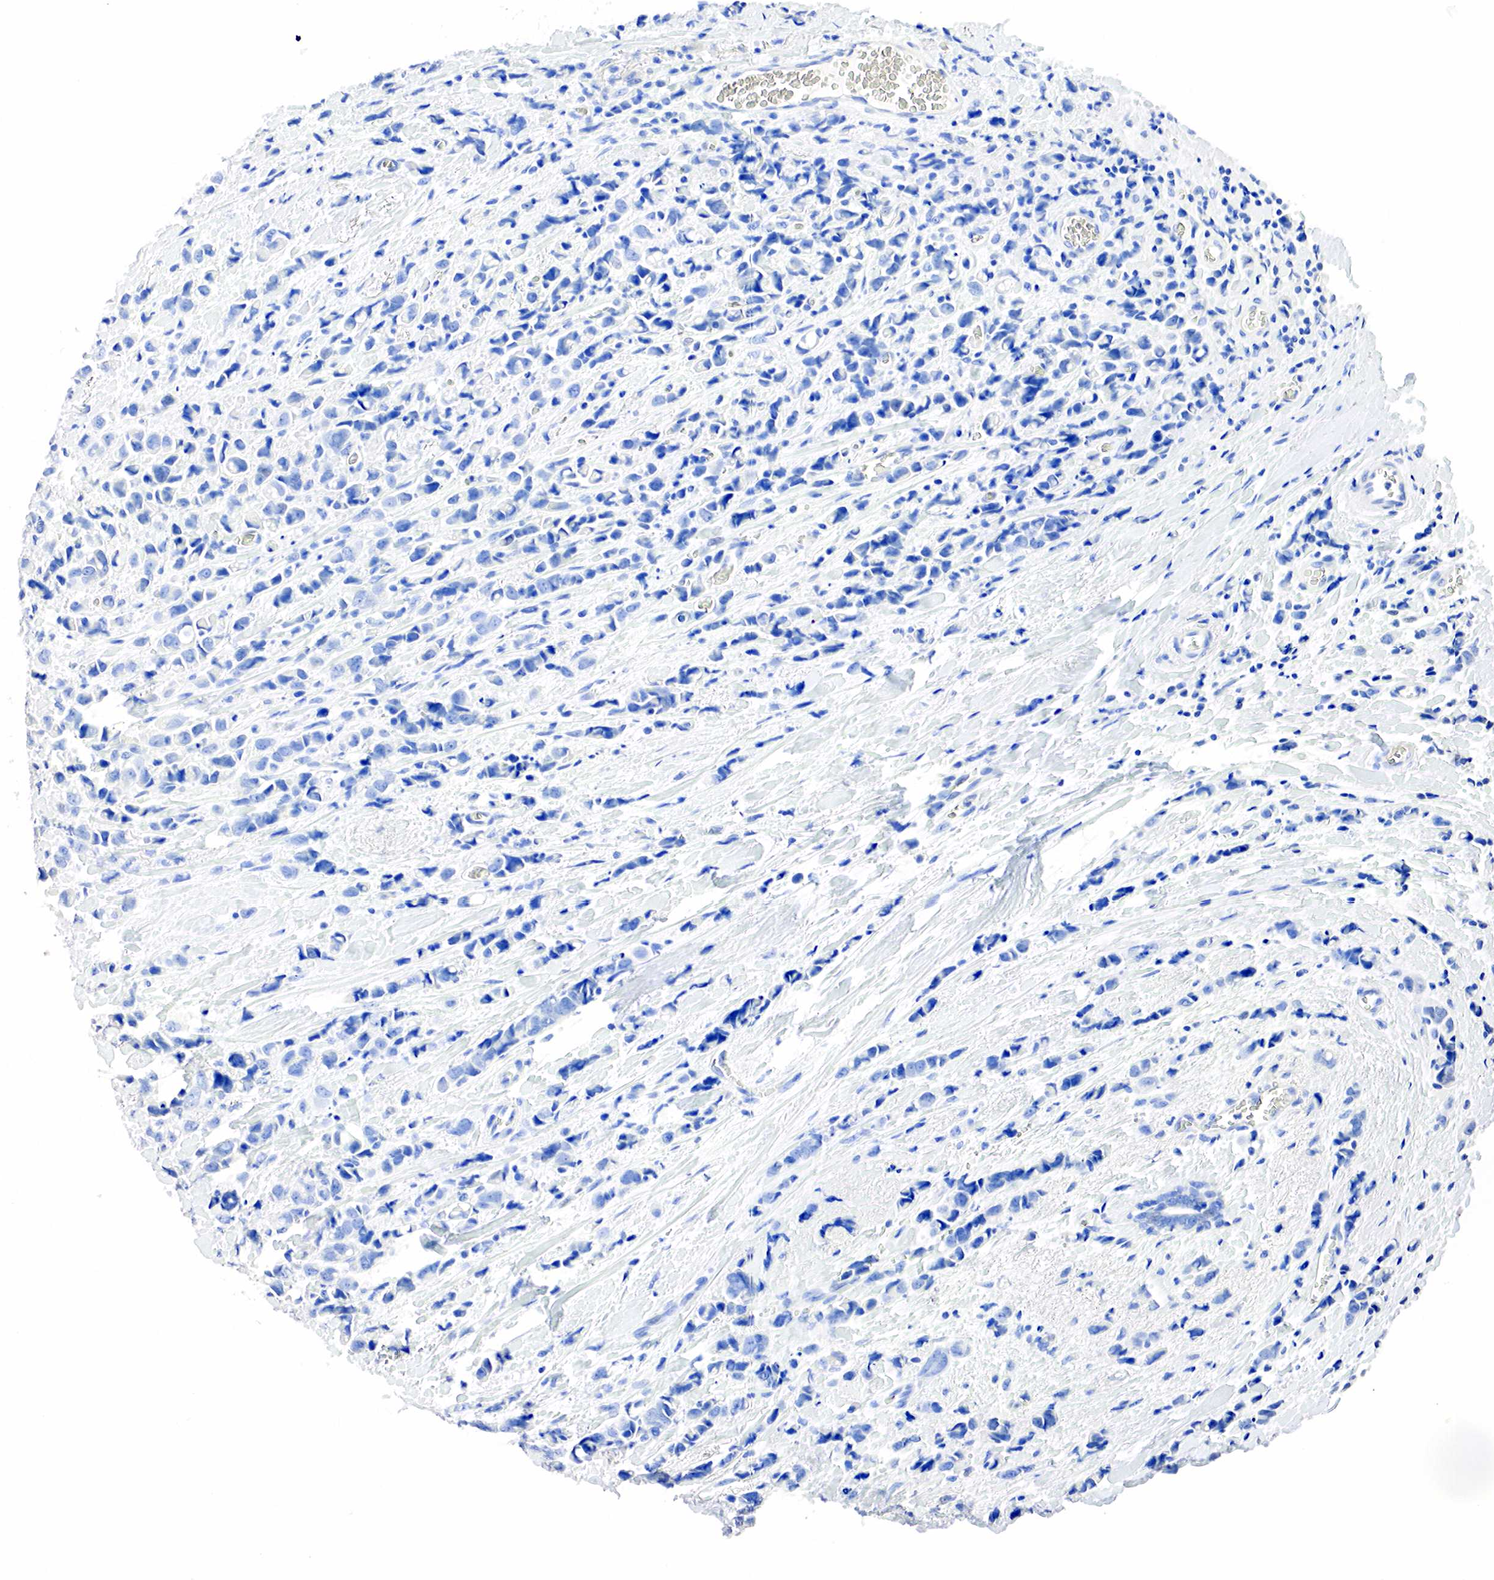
{"staining": {"intensity": "negative", "quantity": "none", "location": "none"}, "tissue": "breast cancer", "cell_type": "Tumor cells", "image_type": "cancer", "snomed": [{"axis": "morphology", "description": "Lobular carcinoma"}, {"axis": "topography", "description": "Breast"}], "caption": "Photomicrograph shows no protein positivity in tumor cells of lobular carcinoma (breast) tissue.", "gene": "SST", "patient": {"sex": "female", "age": 57}}